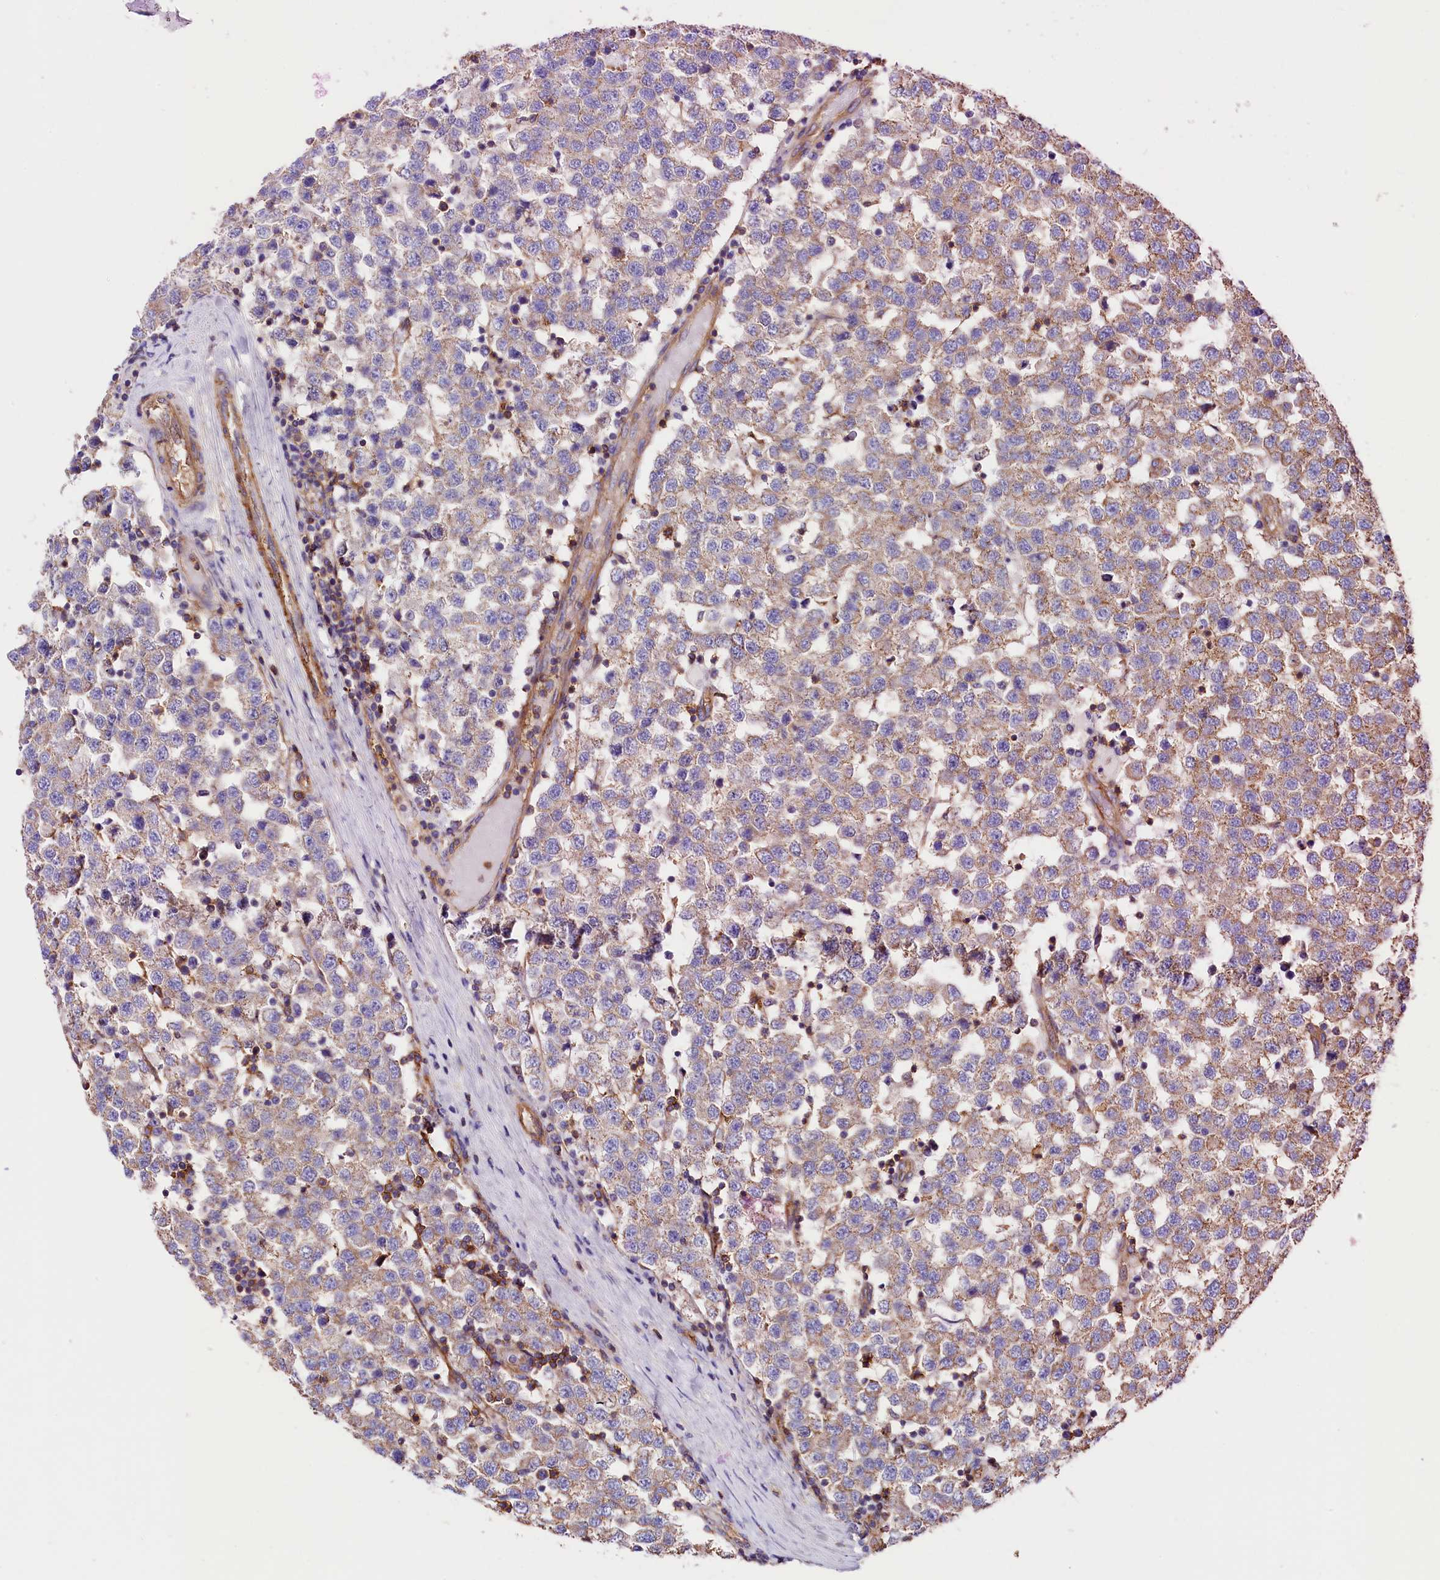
{"staining": {"intensity": "moderate", "quantity": "<25%", "location": "cytoplasmic/membranous"}, "tissue": "testis cancer", "cell_type": "Tumor cells", "image_type": "cancer", "snomed": [{"axis": "morphology", "description": "Seminoma, NOS"}, {"axis": "topography", "description": "Testis"}], "caption": "Protein expression analysis of human testis seminoma reveals moderate cytoplasmic/membranous expression in approximately <25% of tumor cells. The protein of interest is stained brown, and the nuclei are stained in blue (DAB IHC with brightfield microscopy, high magnification).", "gene": "ATP2B4", "patient": {"sex": "male", "age": 34}}